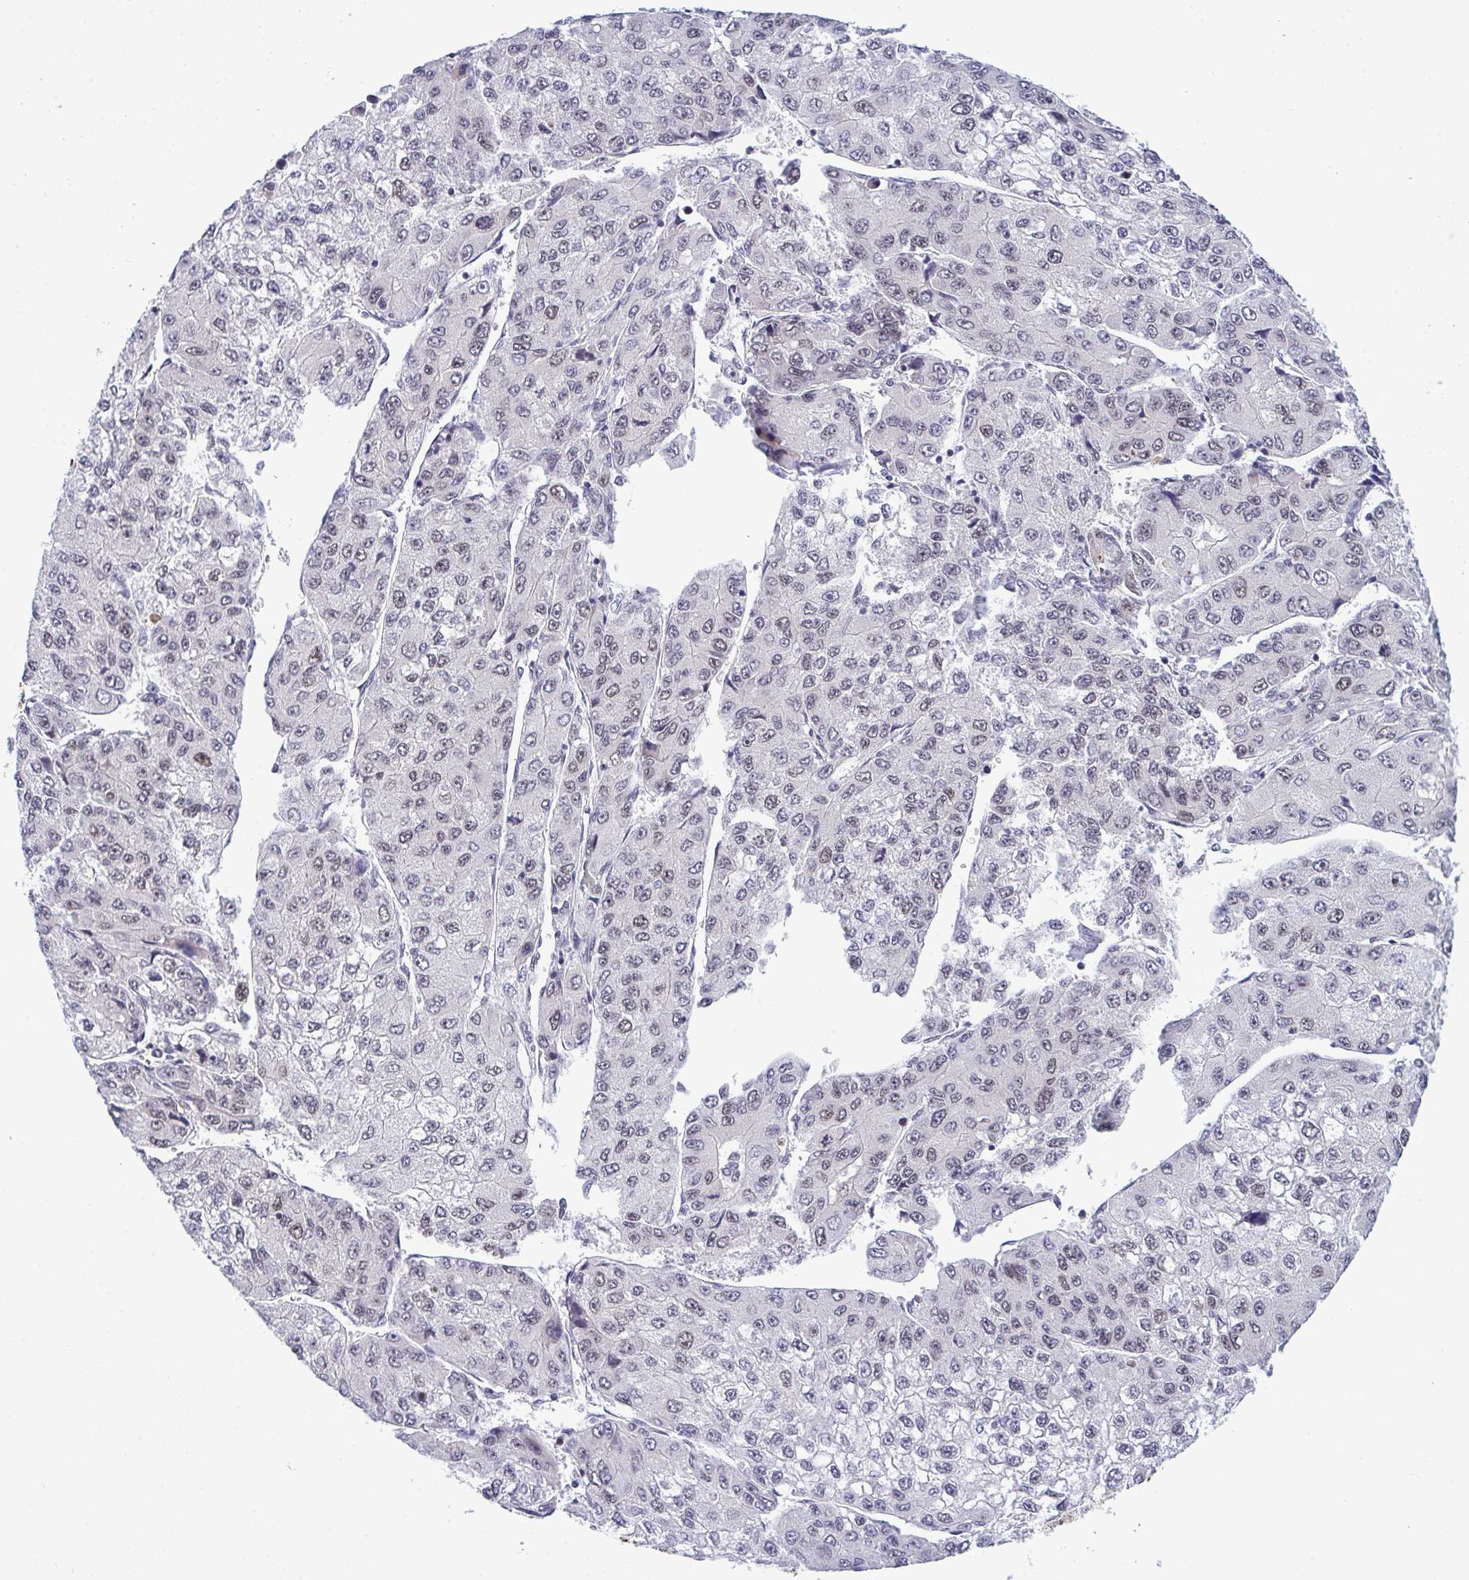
{"staining": {"intensity": "negative", "quantity": "none", "location": "none"}, "tissue": "liver cancer", "cell_type": "Tumor cells", "image_type": "cancer", "snomed": [{"axis": "morphology", "description": "Carcinoma, Hepatocellular, NOS"}, {"axis": "topography", "description": "Liver"}], "caption": "The micrograph demonstrates no staining of tumor cells in liver cancer (hepatocellular carcinoma).", "gene": "RFC4", "patient": {"sex": "female", "age": 66}}